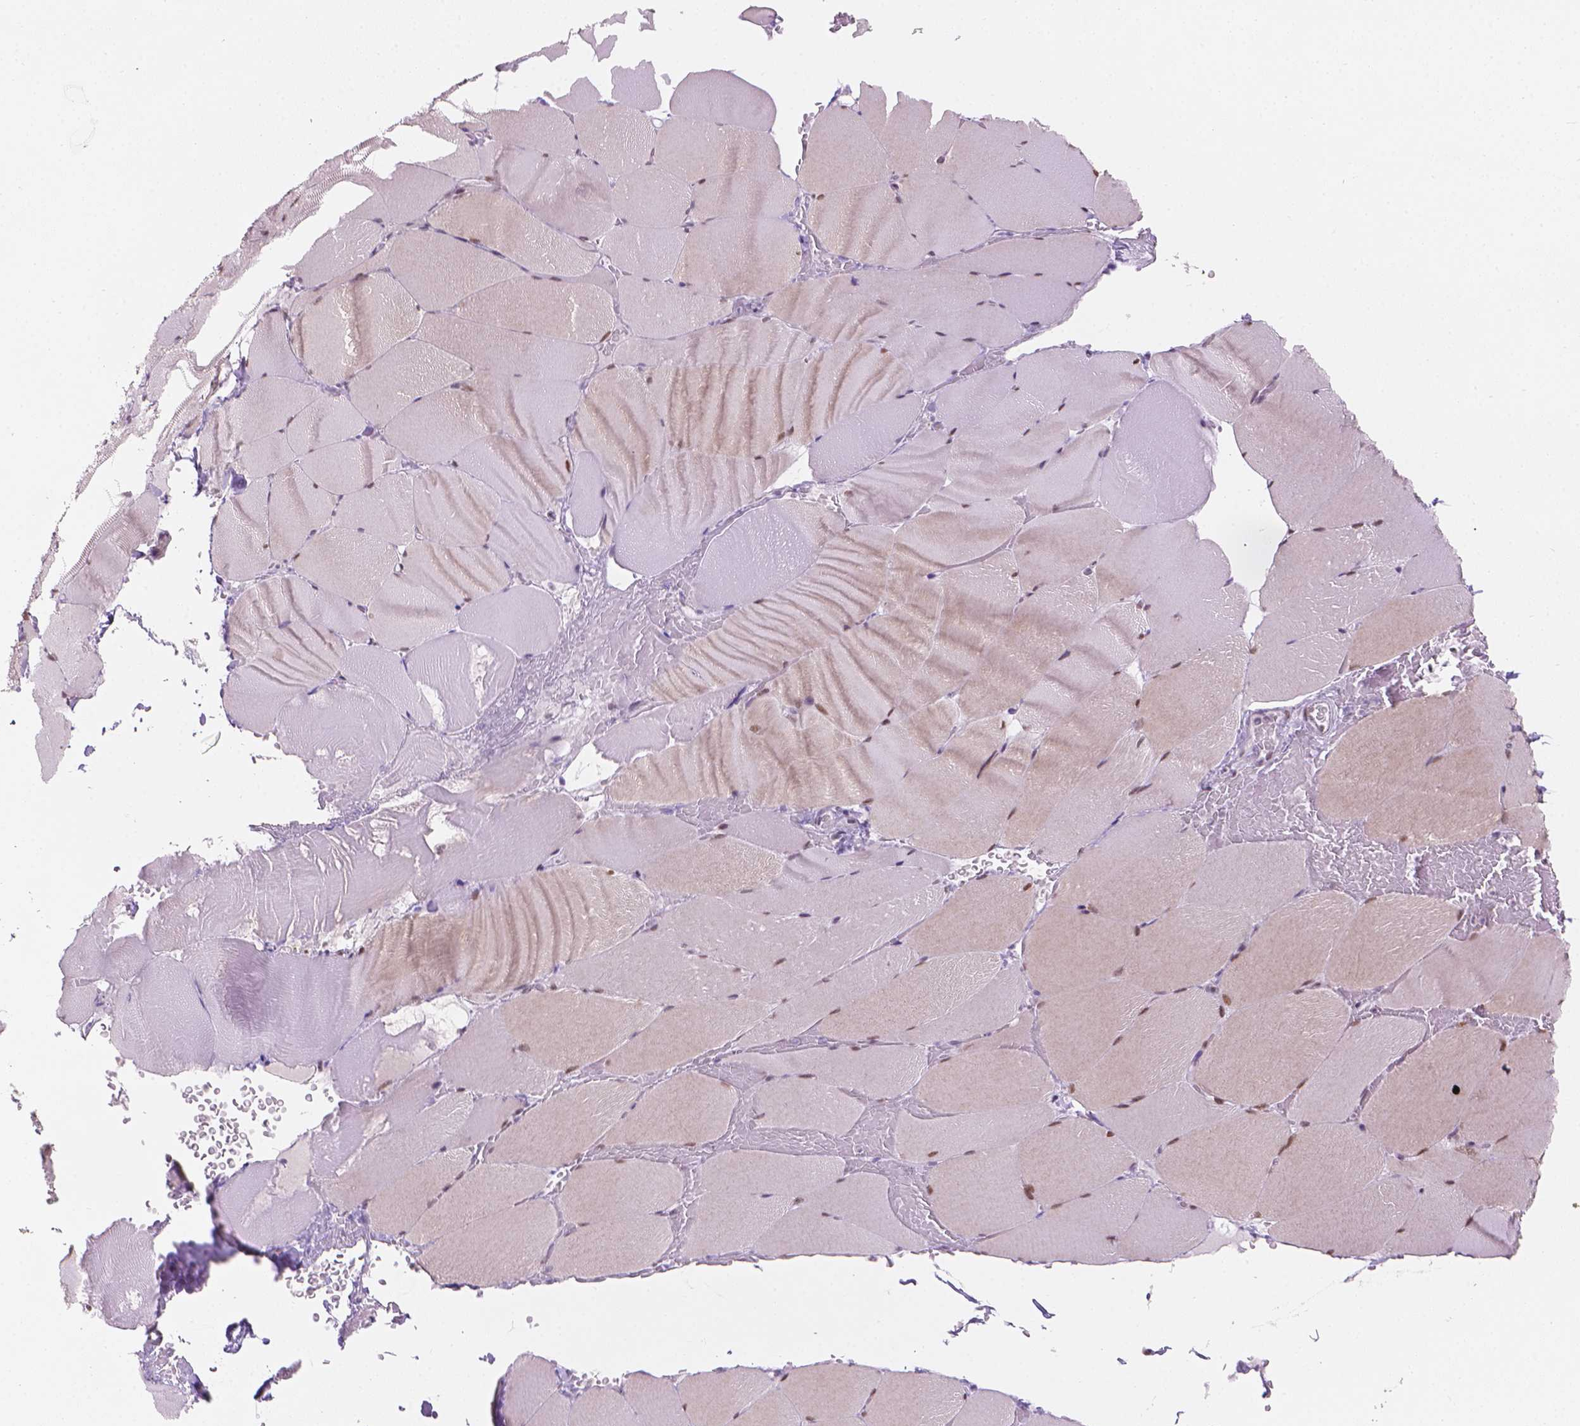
{"staining": {"intensity": "moderate", "quantity": "25%-75%", "location": "nuclear"}, "tissue": "skeletal muscle", "cell_type": "Myocytes", "image_type": "normal", "snomed": [{"axis": "morphology", "description": "Normal tissue, NOS"}, {"axis": "topography", "description": "Skeletal muscle"}], "caption": "This is a histology image of immunohistochemistry staining of unremarkable skeletal muscle, which shows moderate staining in the nuclear of myocytes.", "gene": "PIAS2", "patient": {"sex": "female", "age": 37}}